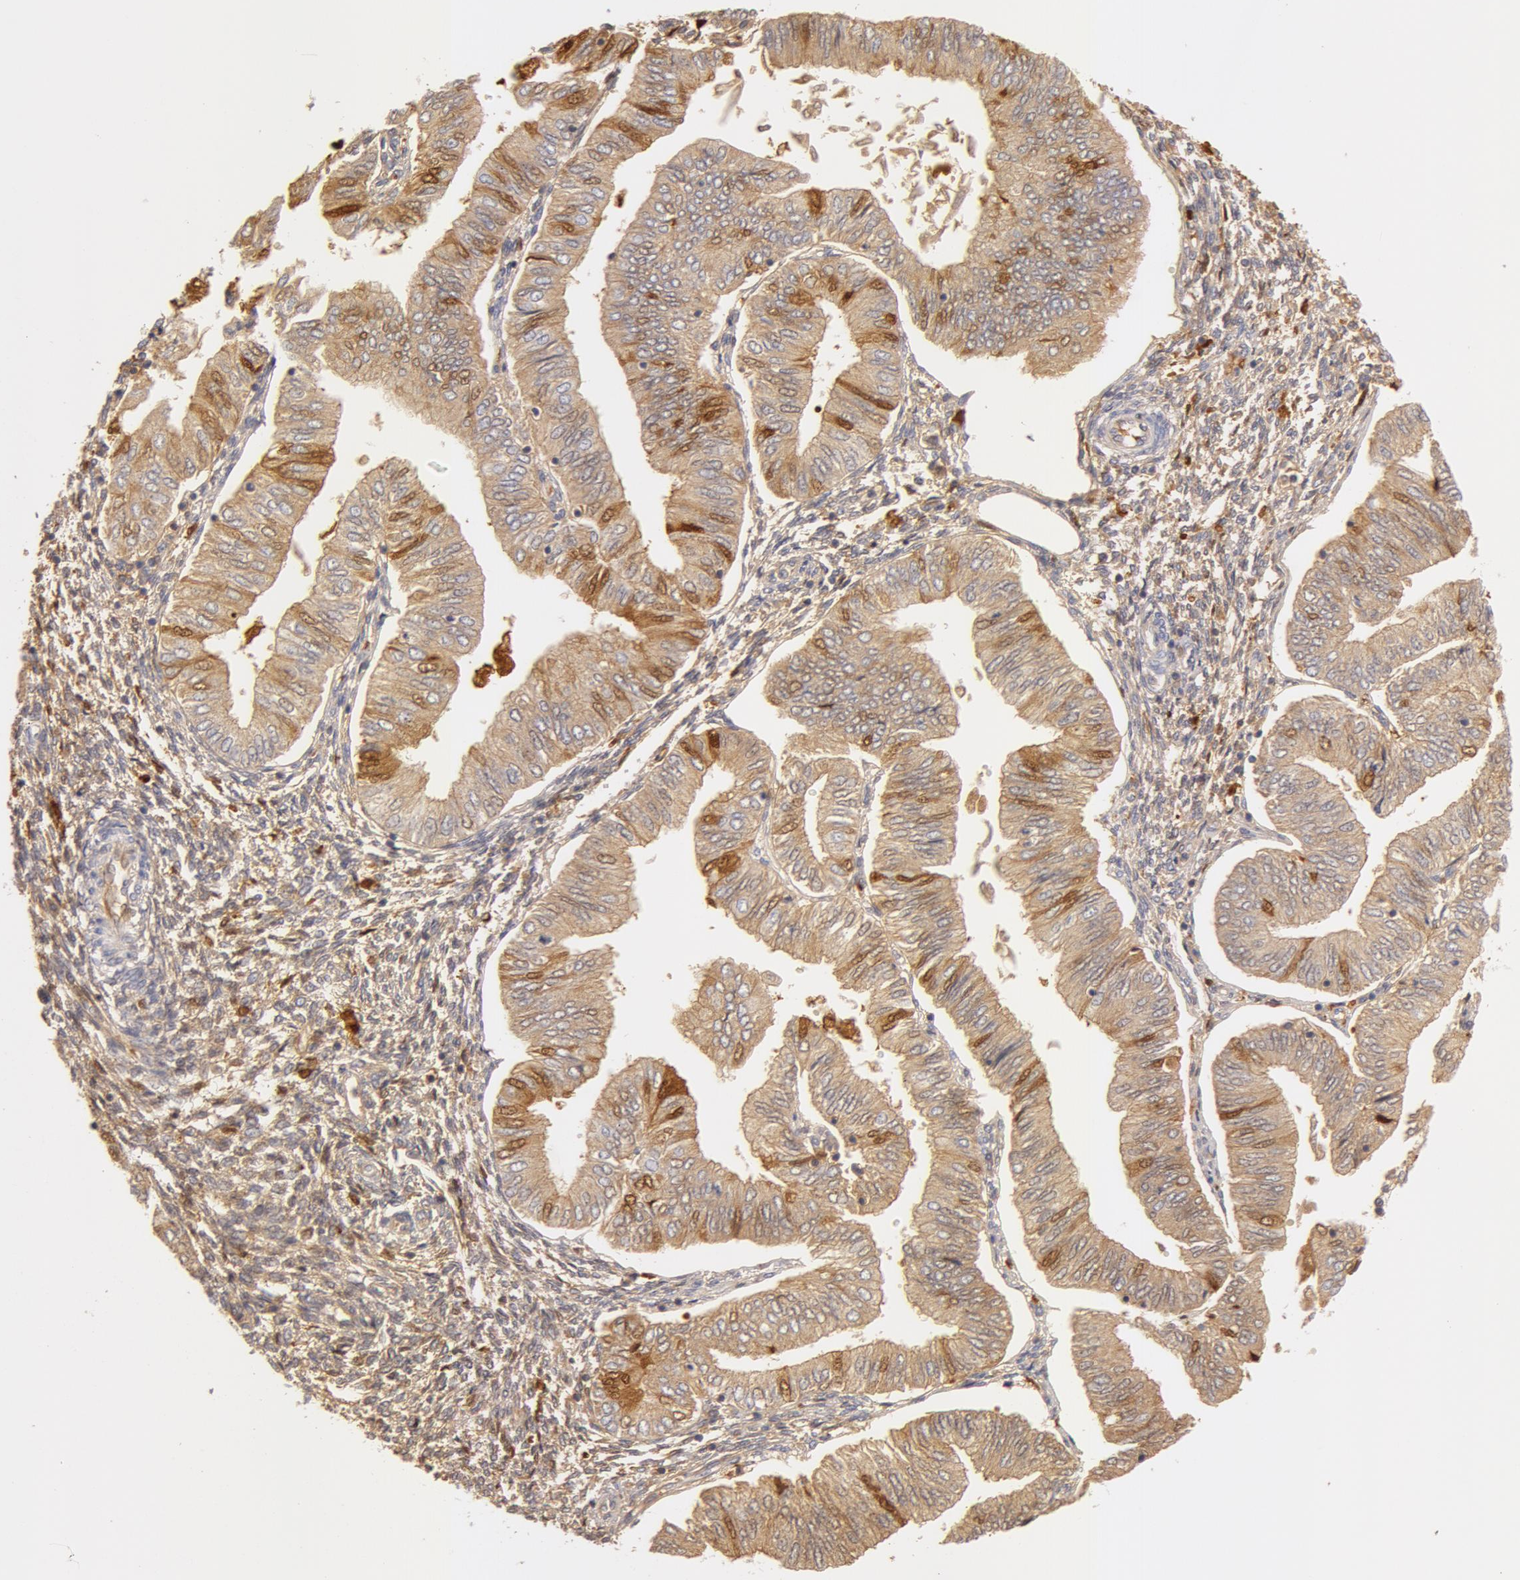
{"staining": {"intensity": "weak", "quantity": "<25%", "location": "cytoplasmic/membranous"}, "tissue": "endometrial cancer", "cell_type": "Tumor cells", "image_type": "cancer", "snomed": [{"axis": "morphology", "description": "Adenocarcinoma, NOS"}, {"axis": "topography", "description": "Endometrium"}], "caption": "Human endometrial cancer (adenocarcinoma) stained for a protein using immunohistochemistry exhibits no expression in tumor cells.", "gene": "AHSG", "patient": {"sex": "female", "age": 51}}